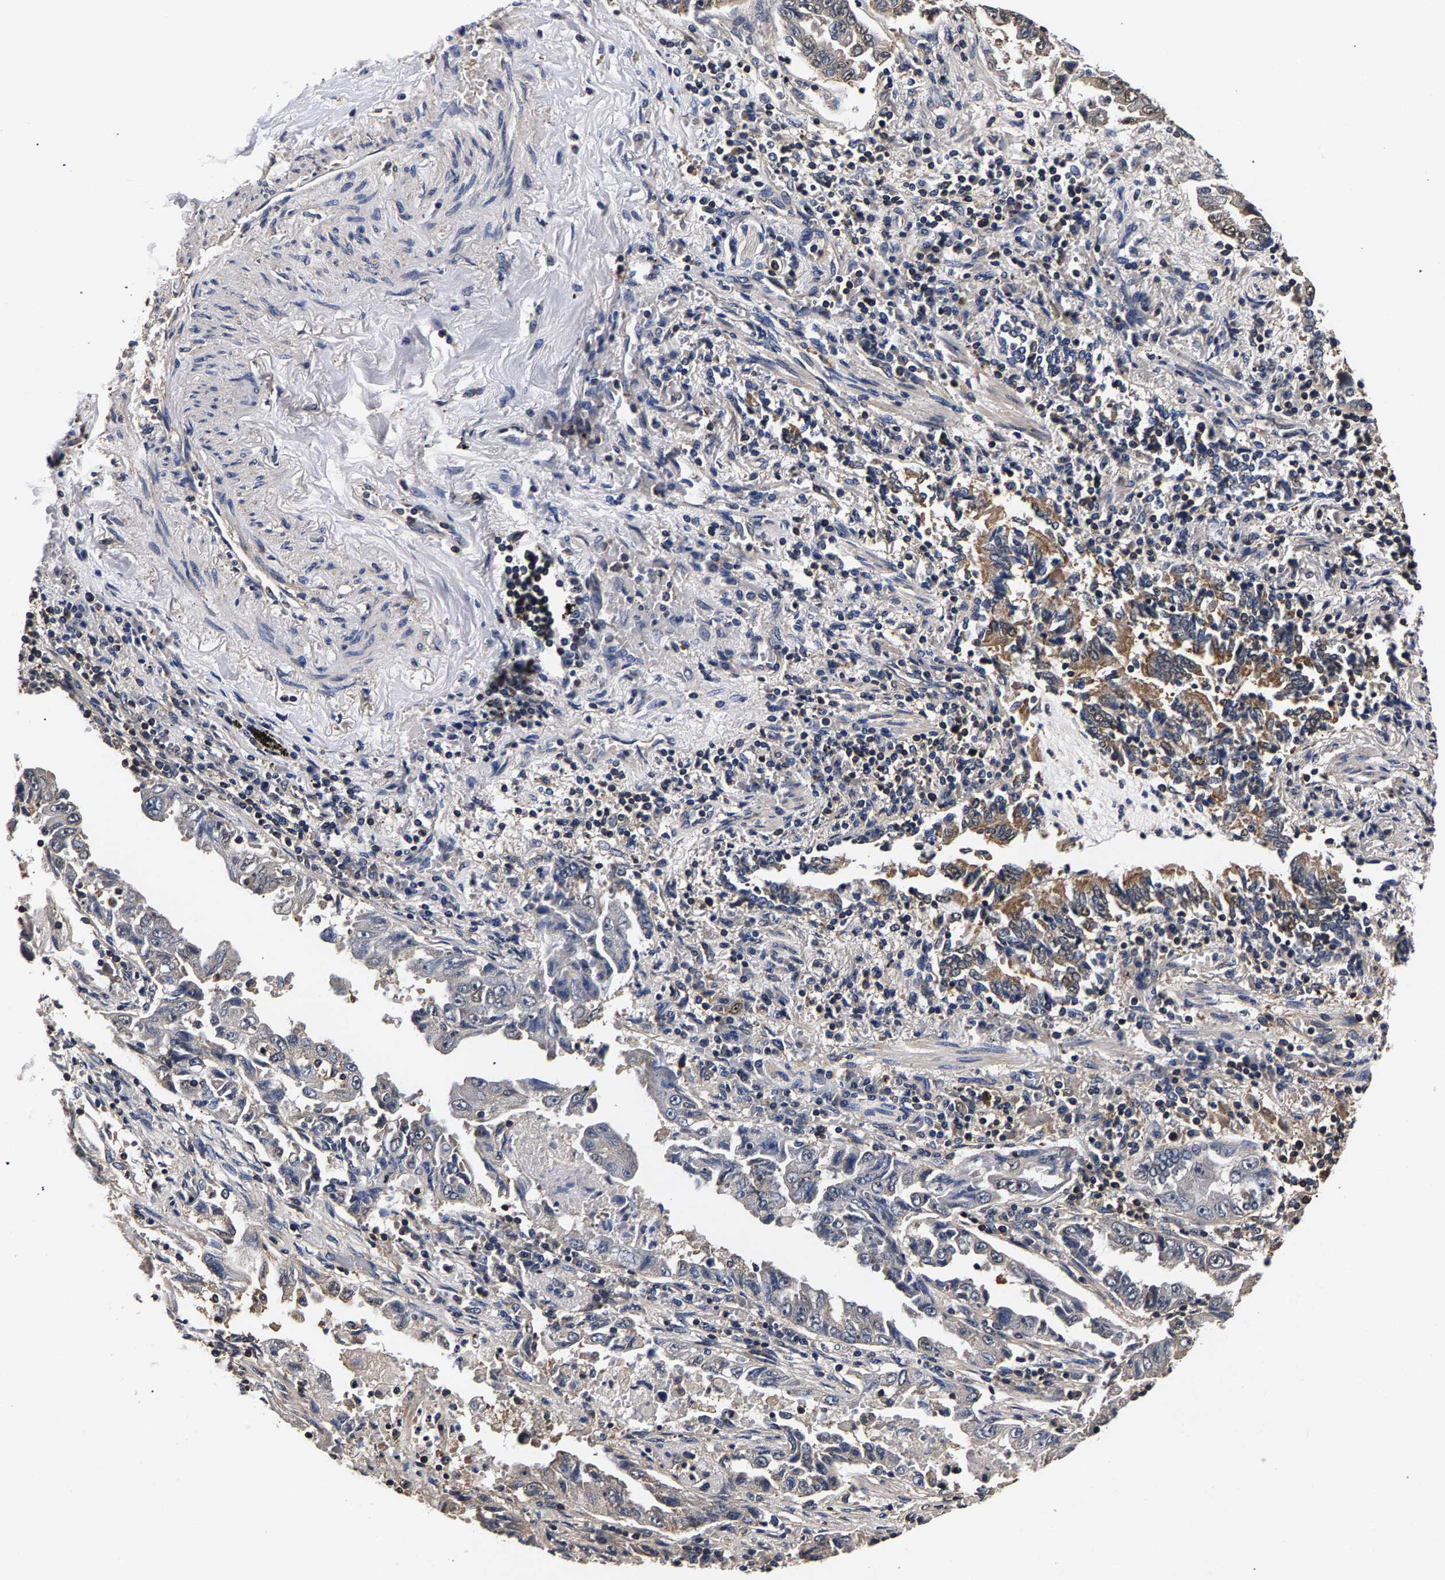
{"staining": {"intensity": "moderate", "quantity": "<25%", "location": "cytoplasmic/membranous"}, "tissue": "lung cancer", "cell_type": "Tumor cells", "image_type": "cancer", "snomed": [{"axis": "morphology", "description": "Adenocarcinoma, NOS"}, {"axis": "topography", "description": "Lung"}], "caption": "Immunohistochemical staining of human lung adenocarcinoma shows low levels of moderate cytoplasmic/membranous expression in about <25% of tumor cells.", "gene": "MARCHF7", "patient": {"sex": "female", "age": 51}}